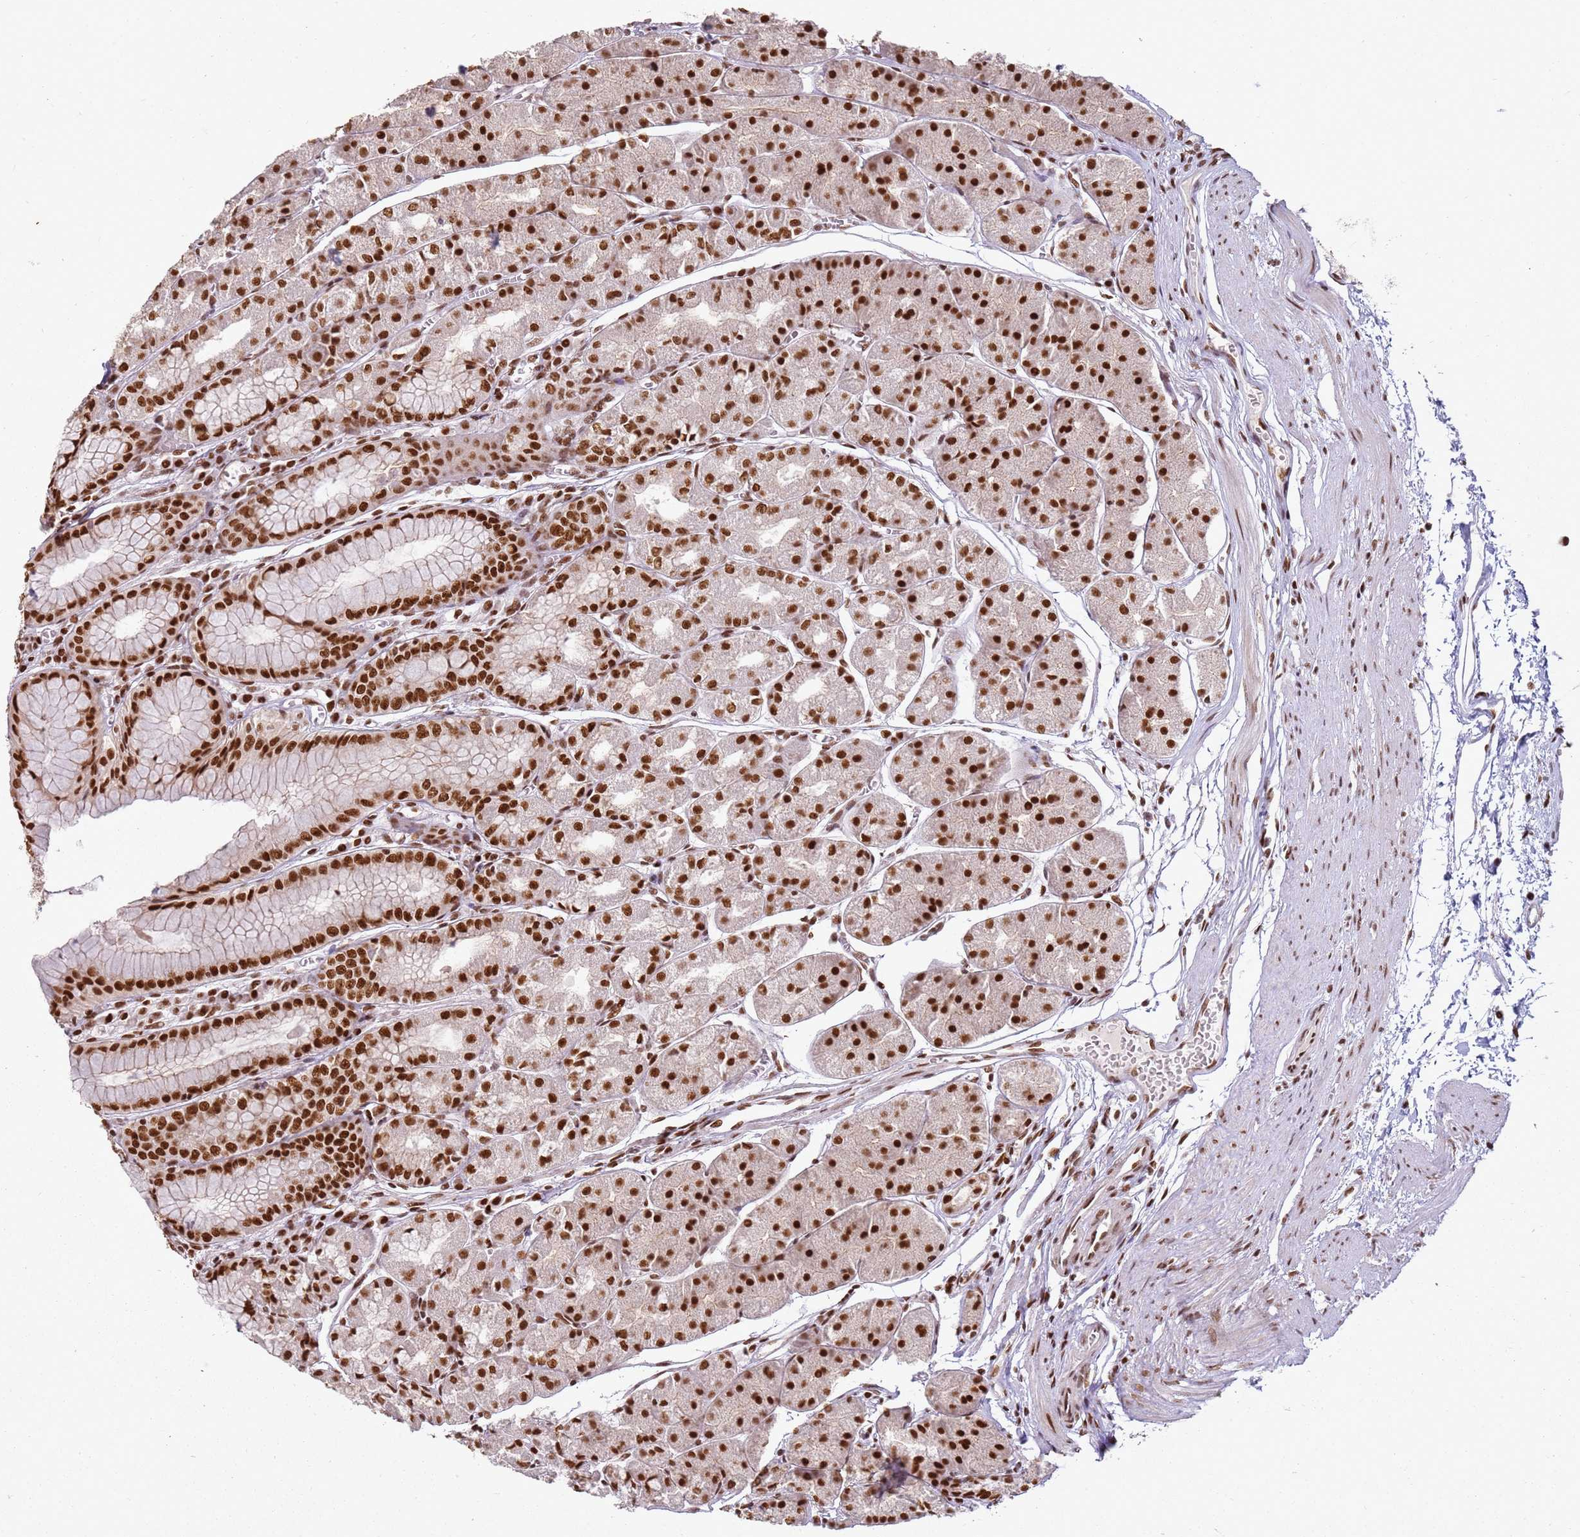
{"staining": {"intensity": "strong", "quantity": ">75%", "location": "nuclear"}, "tissue": "stomach", "cell_type": "Glandular cells", "image_type": "normal", "snomed": [{"axis": "morphology", "description": "Normal tissue, NOS"}, {"axis": "topography", "description": "Stomach"}], "caption": "A high amount of strong nuclear expression is seen in about >75% of glandular cells in normal stomach. Nuclei are stained in blue.", "gene": "TENT4A", "patient": {"sex": "male", "age": 55}}